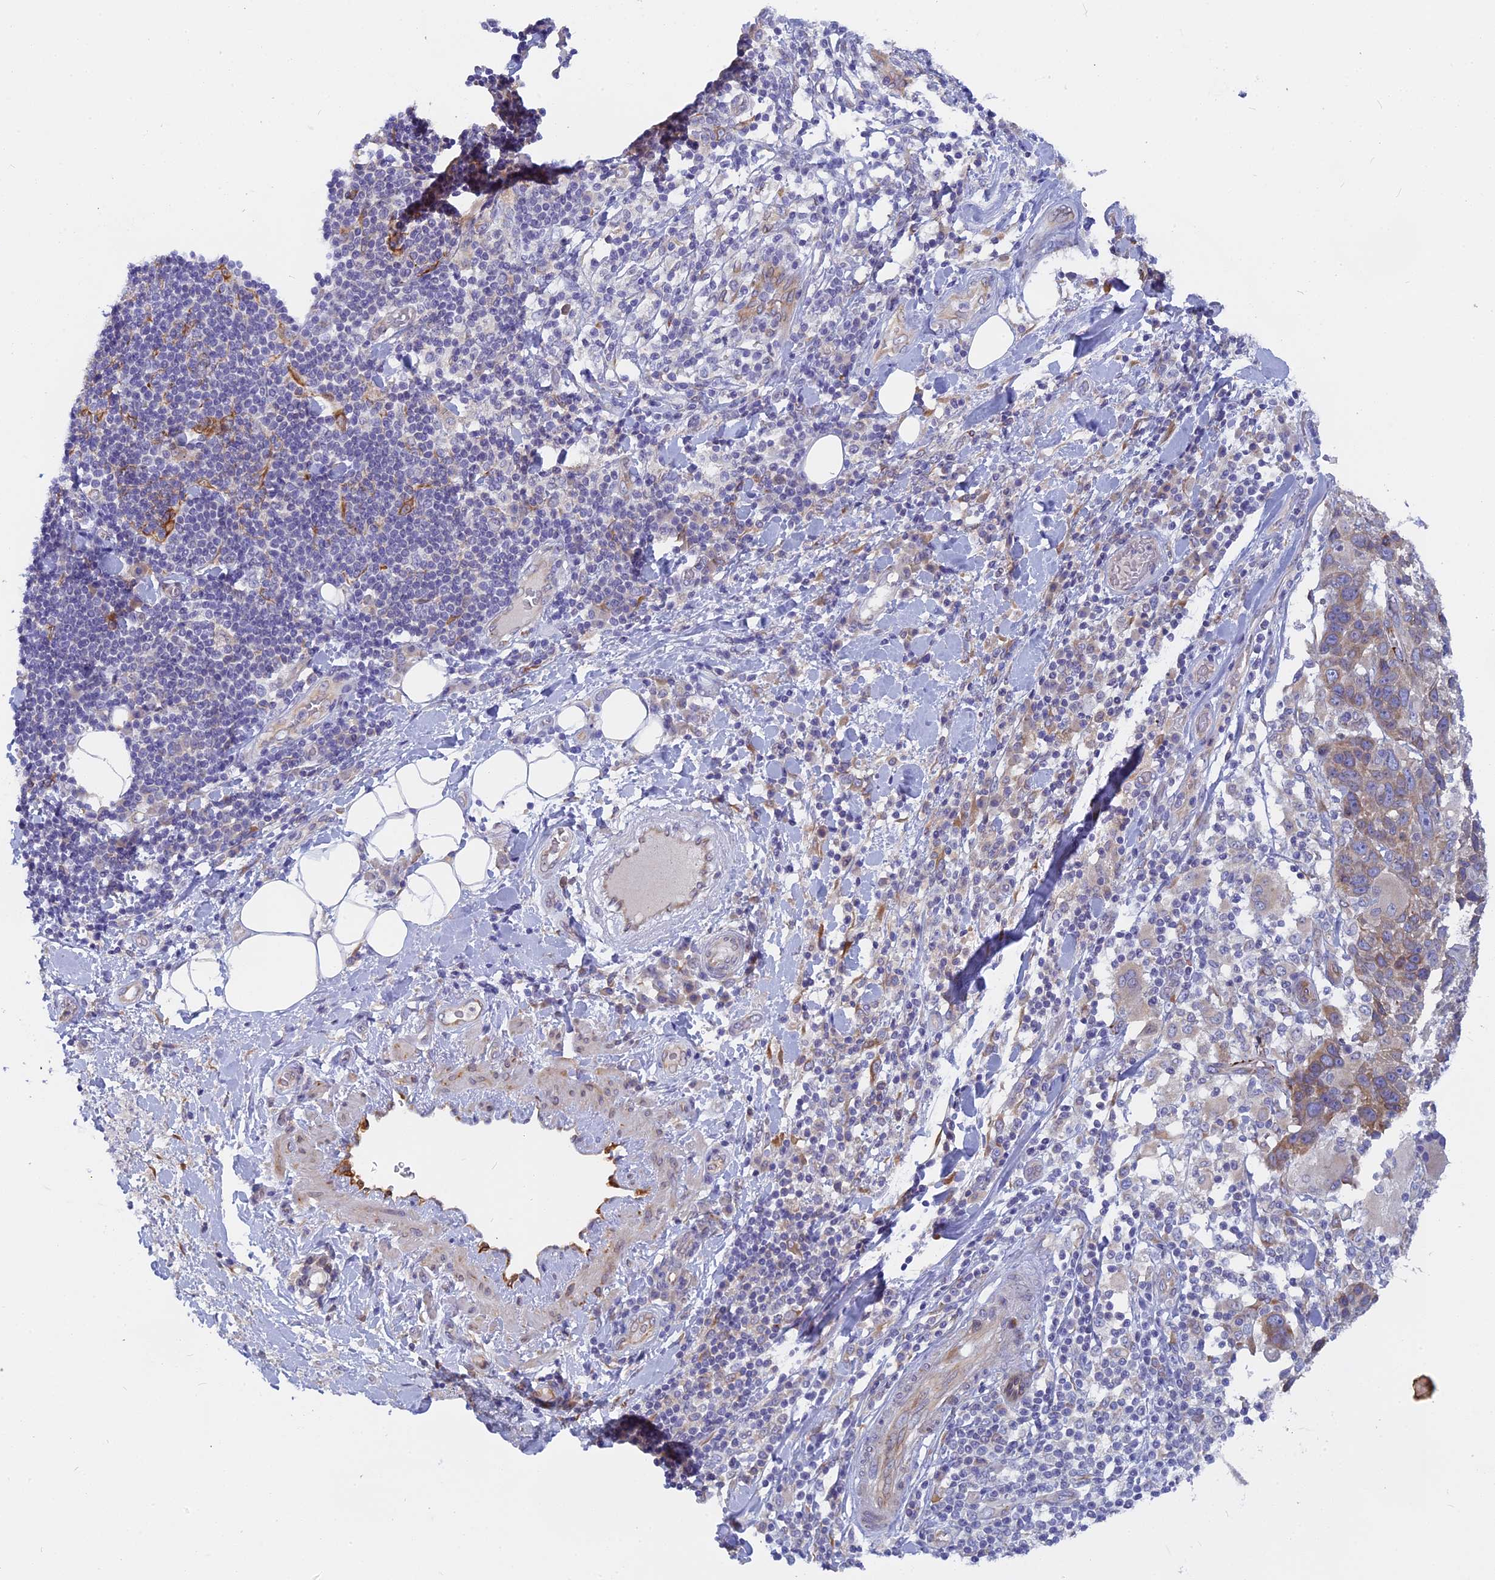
{"staining": {"intensity": "negative", "quantity": "none", "location": "none"}, "tissue": "adipose tissue", "cell_type": "Adipocytes", "image_type": "normal", "snomed": [{"axis": "morphology", "description": "Normal tissue, NOS"}, {"axis": "morphology", "description": "Squamous cell carcinoma, NOS"}, {"axis": "topography", "description": "Lymph node"}, {"axis": "topography", "description": "Bronchus"}, {"axis": "topography", "description": "Lung"}], "caption": "Immunohistochemistry photomicrograph of unremarkable adipose tissue: adipose tissue stained with DAB exhibits no significant protein positivity in adipocytes. (Immunohistochemistry (ihc), brightfield microscopy, high magnification).", "gene": "TLCD1", "patient": {"sex": "male", "age": 66}}